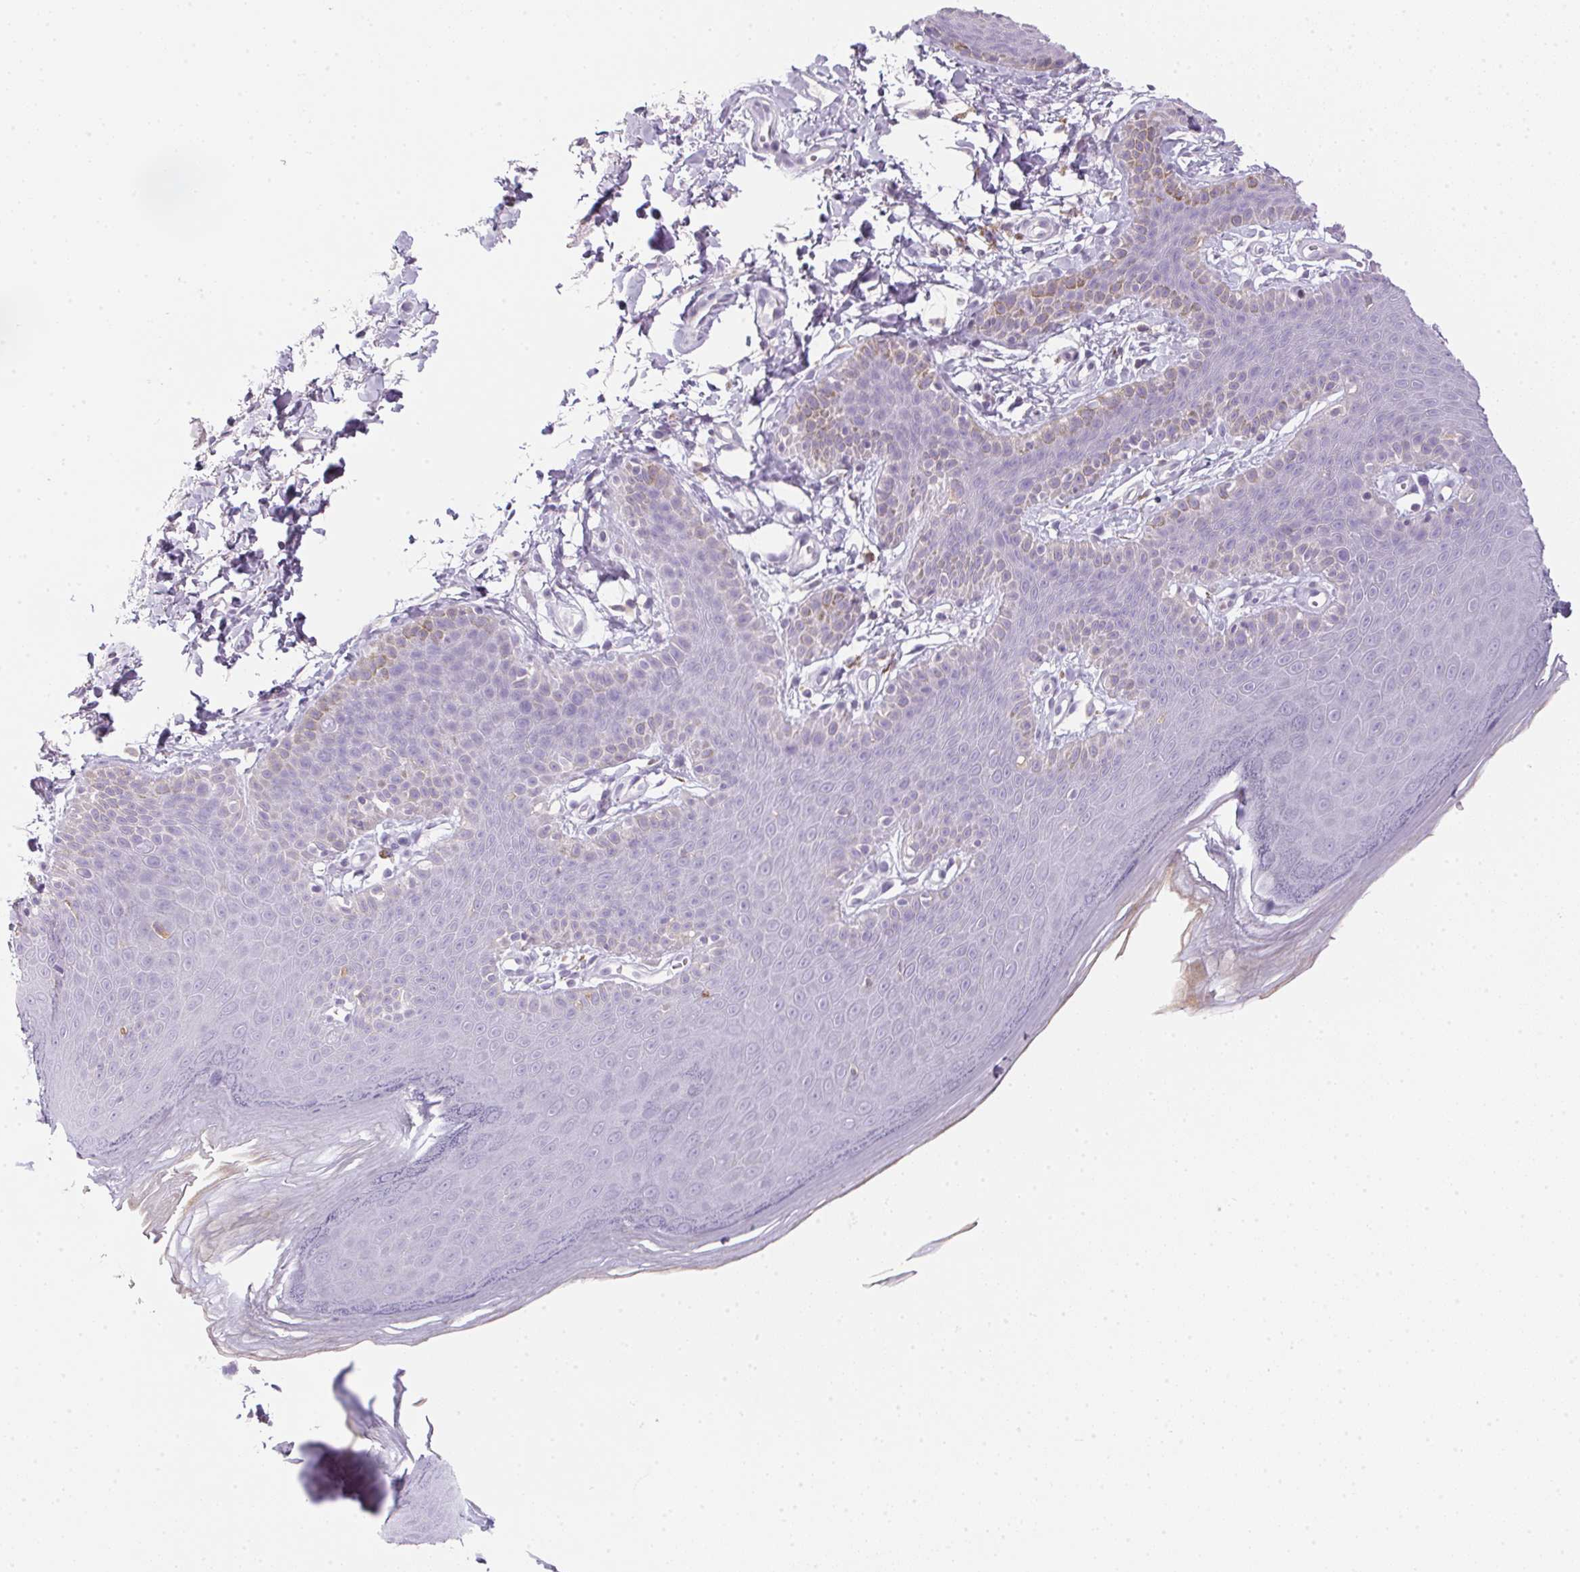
{"staining": {"intensity": "negative", "quantity": "none", "location": "none"}, "tissue": "skin", "cell_type": "Epidermal cells", "image_type": "normal", "snomed": [{"axis": "morphology", "description": "Normal tissue, NOS"}, {"axis": "topography", "description": "Anal"}], "caption": "An image of skin stained for a protein exhibits no brown staining in epidermal cells. (Stains: DAB (3,3'-diaminobenzidine) IHC with hematoxylin counter stain, Microscopy: brightfield microscopy at high magnification).", "gene": "ECPAS", "patient": {"sex": "male", "age": 53}}